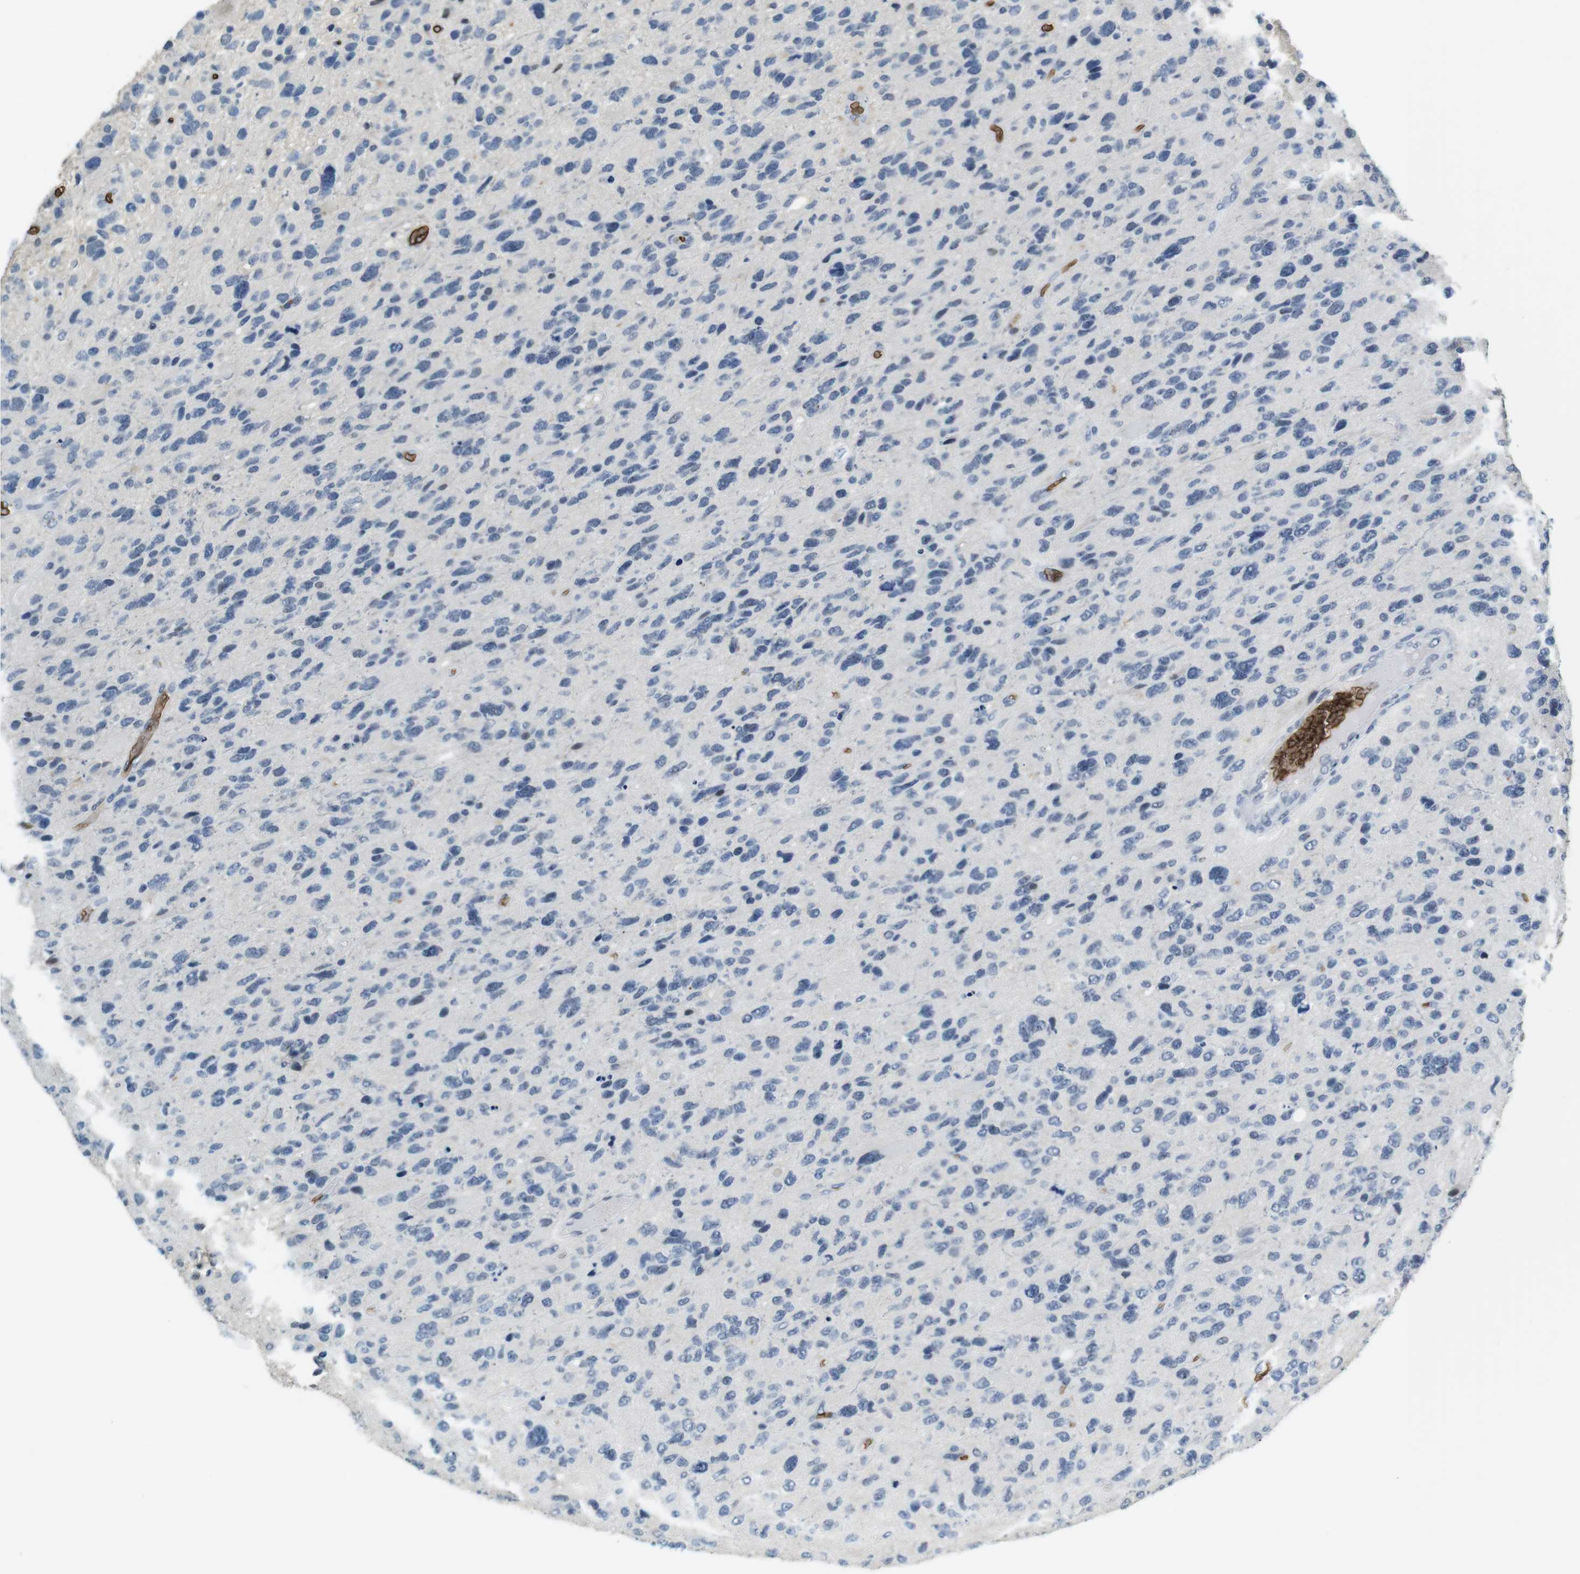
{"staining": {"intensity": "negative", "quantity": "none", "location": "none"}, "tissue": "glioma", "cell_type": "Tumor cells", "image_type": "cancer", "snomed": [{"axis": "morphology", "description": "Glioma, malignant, High grade"}, {"axis": "topography", "description": "Brain"}], "caption": "Tumor cells show no significant protein expression in high-grade glioma (malignant).", "gene": "SLC4A1", "patient": {"sex": "female", "age": 58}}